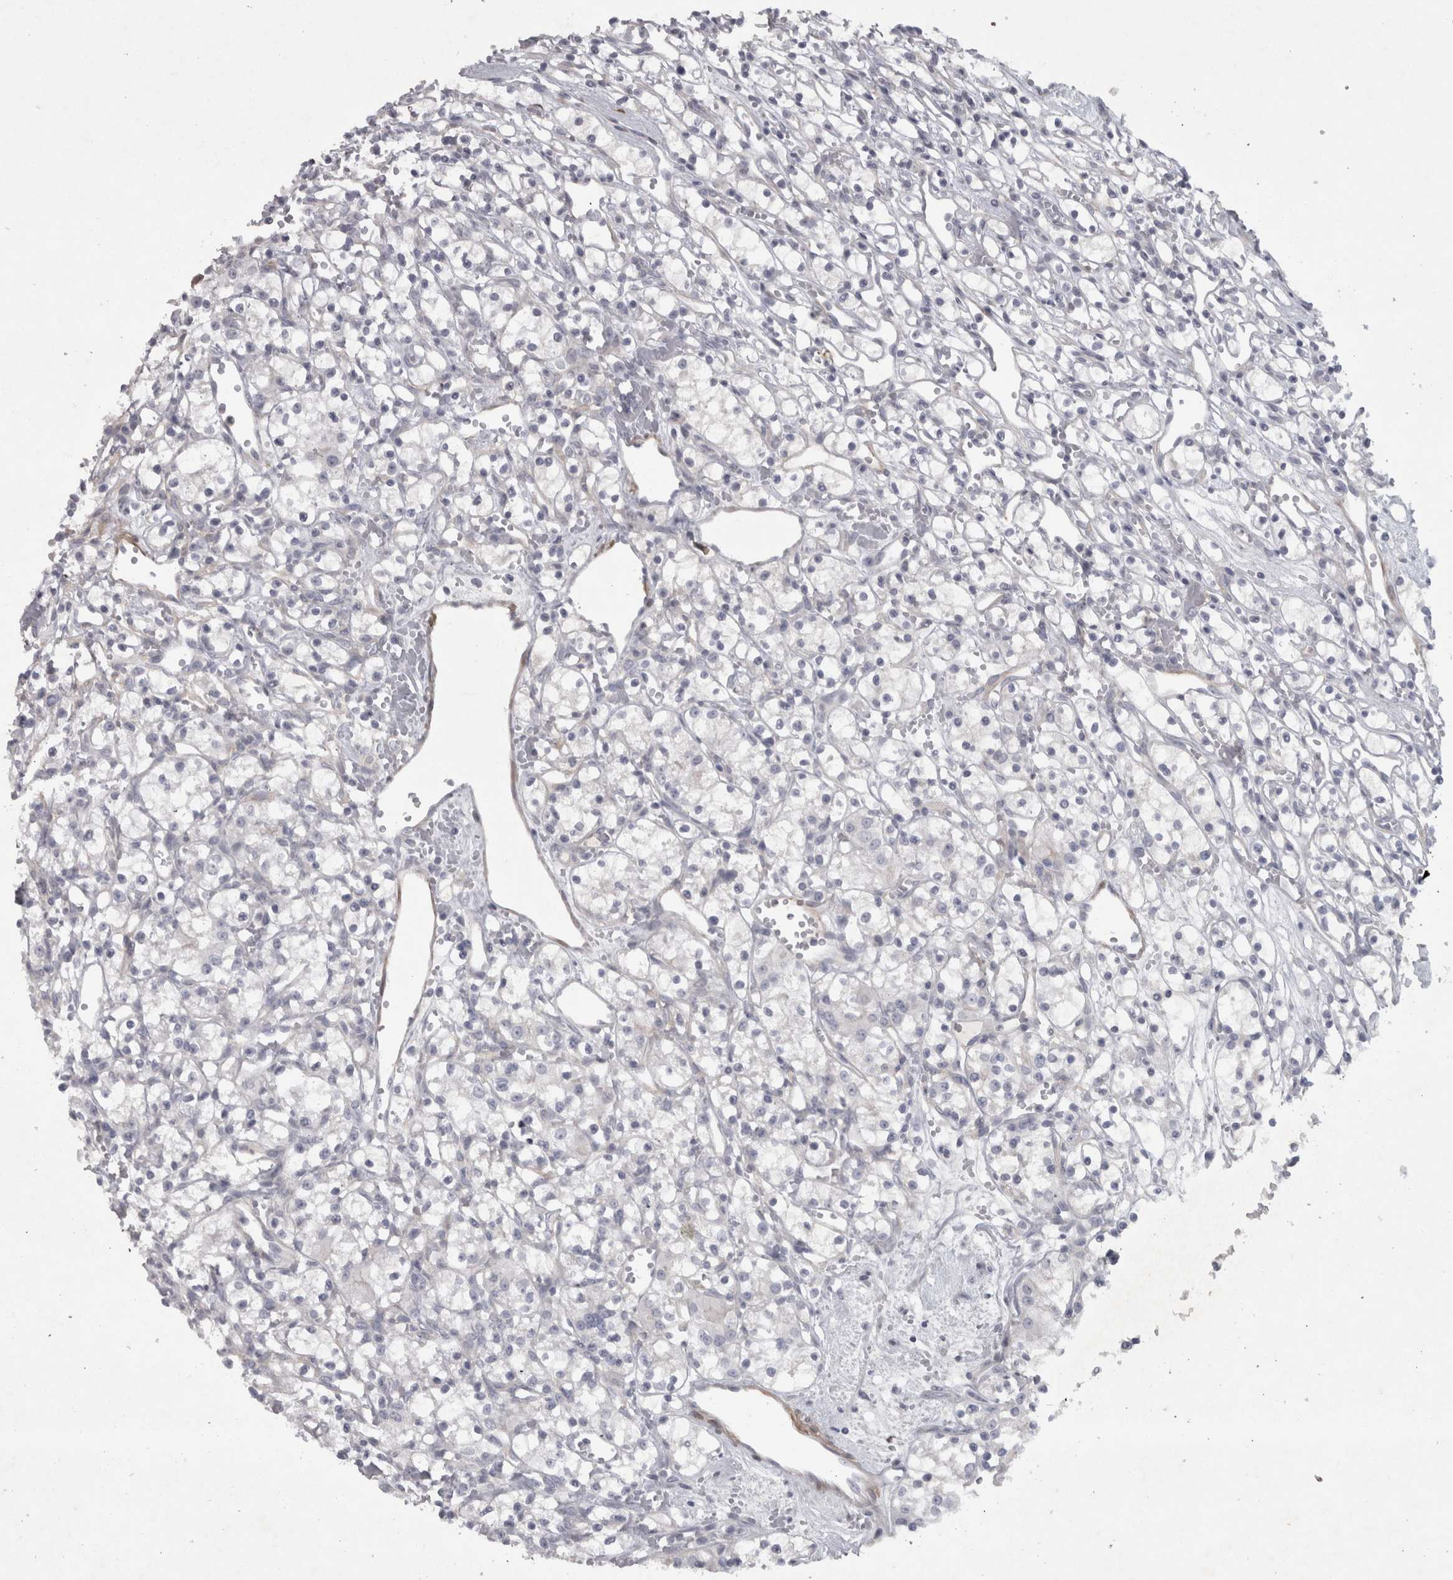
{"staining": {"intensity": "negative", "quantity": "none", "location": "none"}, "tissue": "renal cancer", "cell_type": "Tumor cells", "image_type": "cancer", "snomed": [{"axis": "morphology", "description": "Adenocarcinoma, NOS"}, {"axis": "topography", "description": "Kidney"}], "caption": "The immunohistochemistry histopathology image has no significant expression in tumor cells of renal adenocarcinoma tissue.", "gene": "PPP1R12B", "patient": {"sex": "female", "age": 59}}